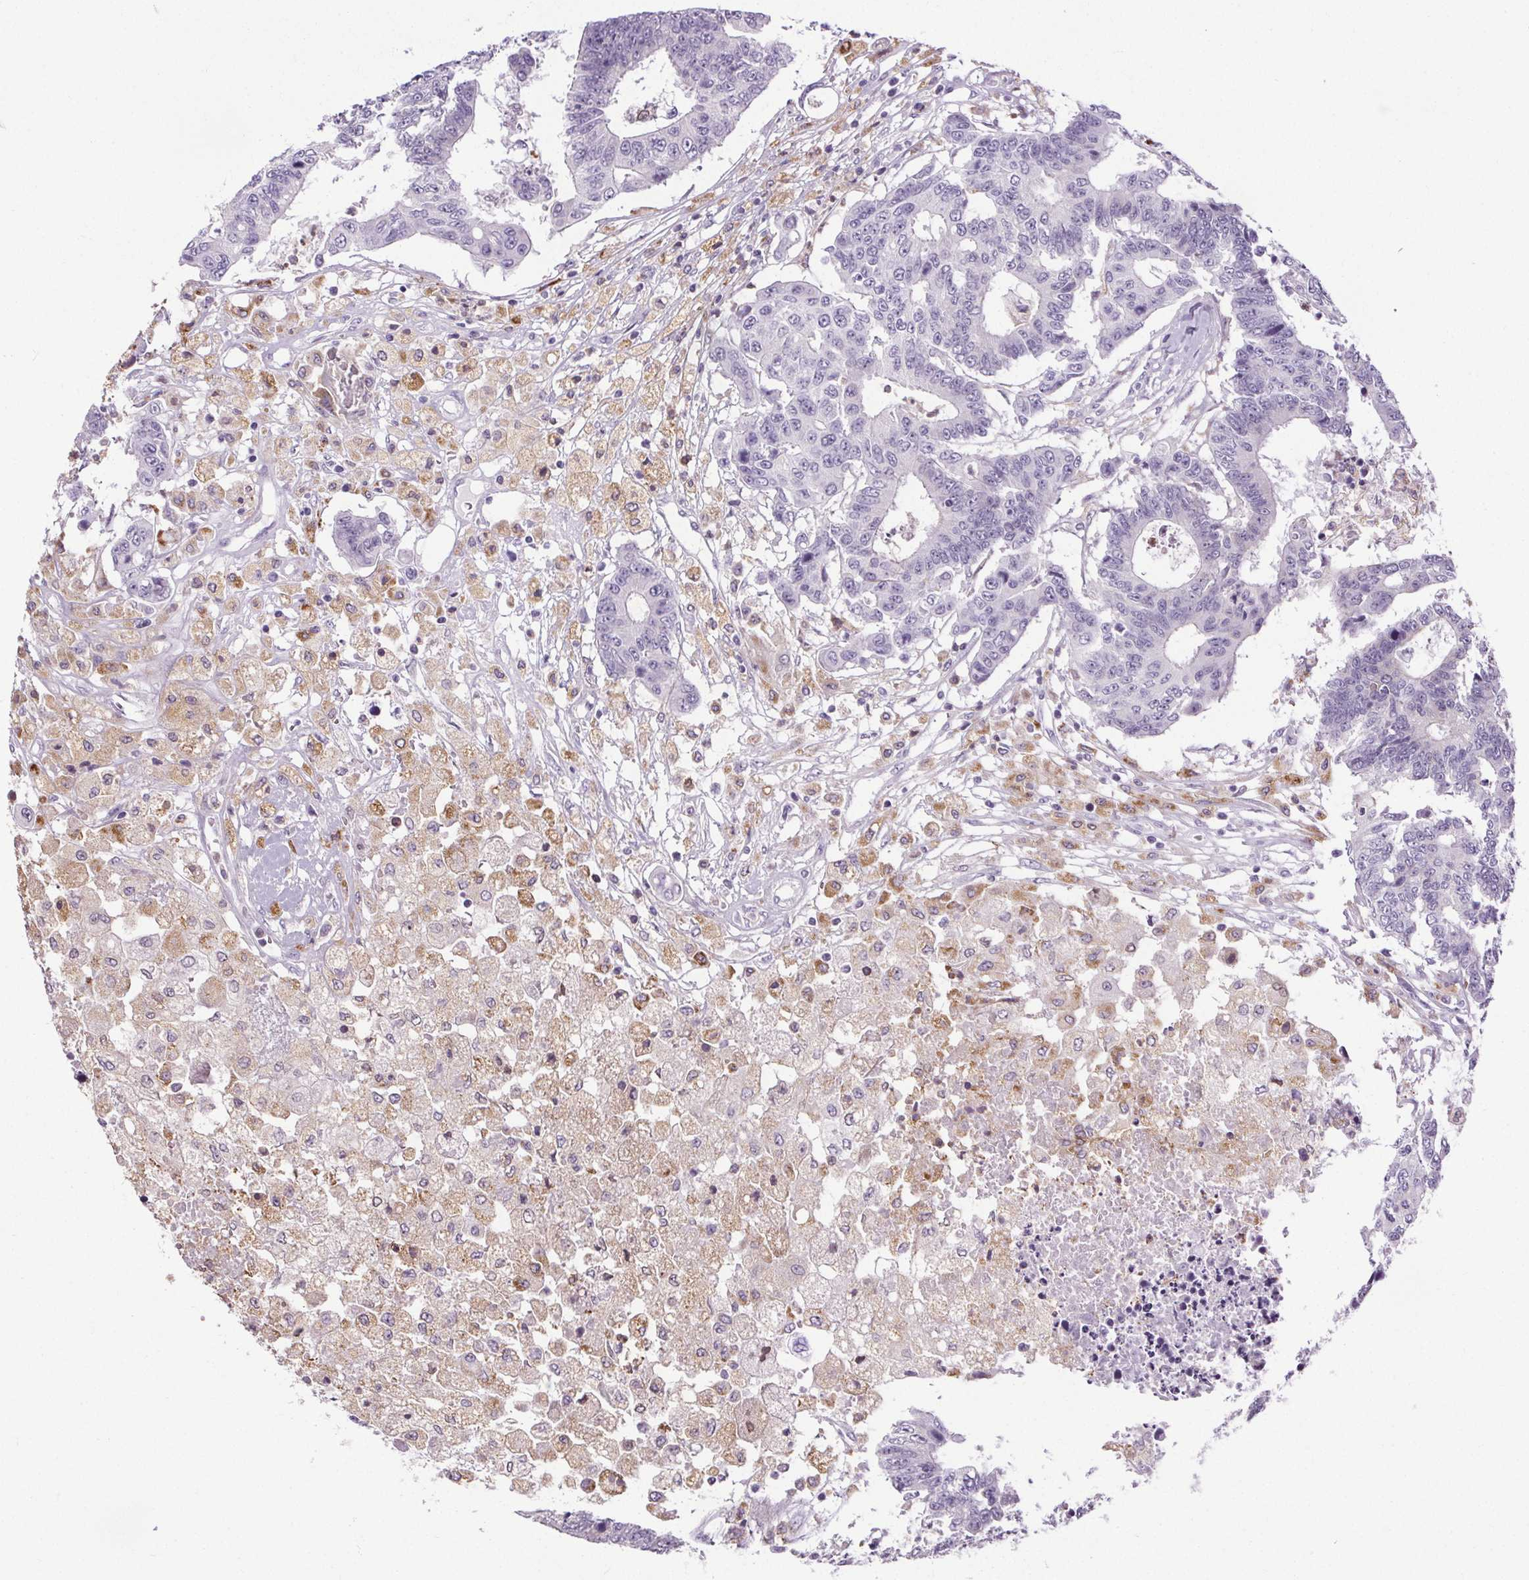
{"staining": {"intensity": "negative", "quantity": "none", "location": "none"}, "tissue": "colorectal cancer", "cell_type": "Tumor cells", "image_type": "cancer", "snomed": [{"axis": "morphology", "description": "Adenocarcinoma, NOS"}, {"axis": "topography", "description": "Colon"}], "caption": "This is an IHC histopathology image of human colorectal cancer (adenocarcinoma). There is no expression in tumor cells.", "gene": "TMEM240", "patient": {"sex": "female", "age": 48}}